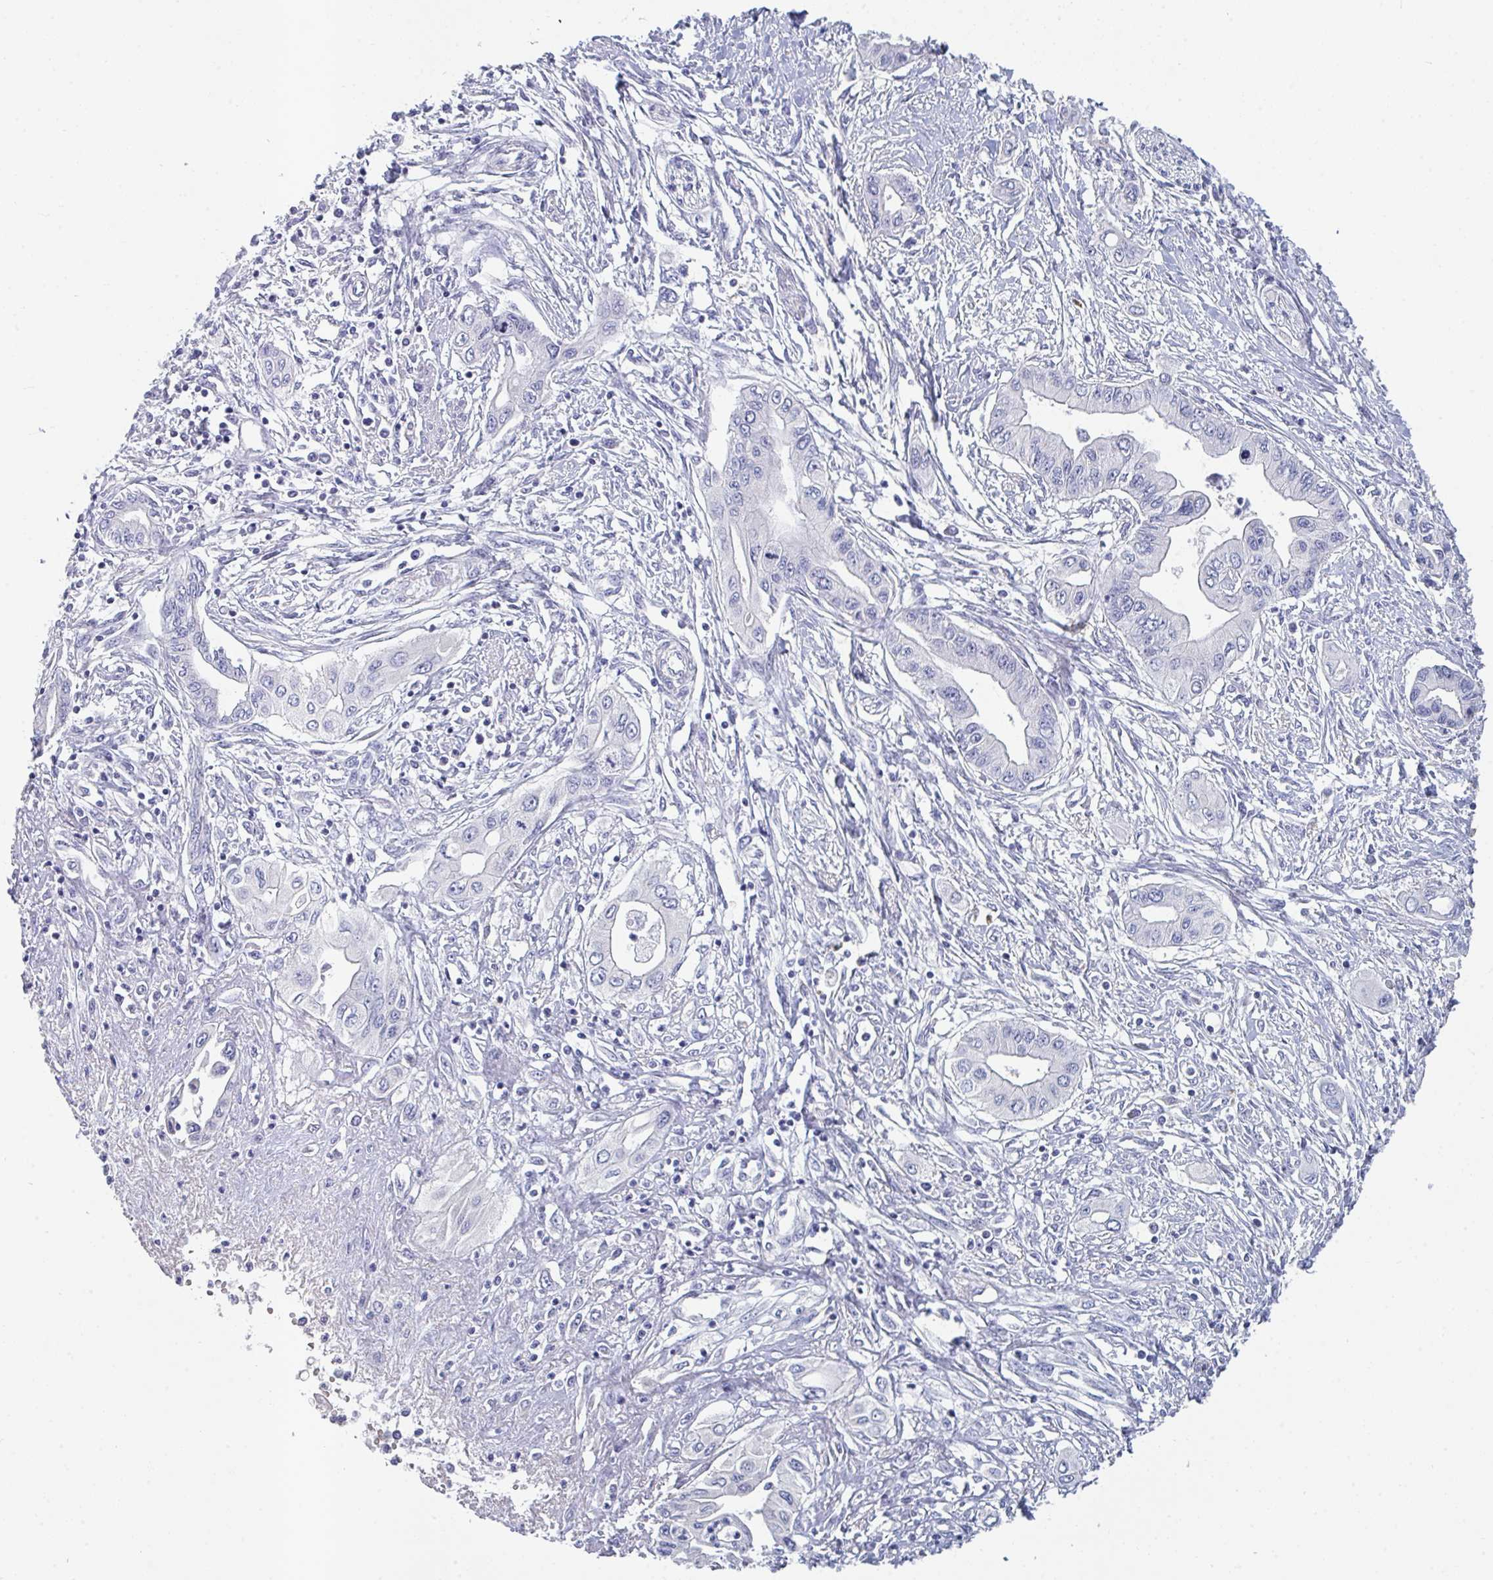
{"staining": {"intensity": "negative", "quantity": "none", "location": "none"}, "tissue": "pancreatic cancer", "cell_type": "Tumor cells", "image_type": "cancer", "snomed": [{"axis": "morphology", "description": "Adenocarcinoma, NOS"}, {"axis": "topography", "description": "Pancreas"}], "caption": "Tumor cells are negative for protein expression in human pancreatic adenocarcinoma.", "gene": "HGFAC", "patient": {"sex": "female", "age": 62}}